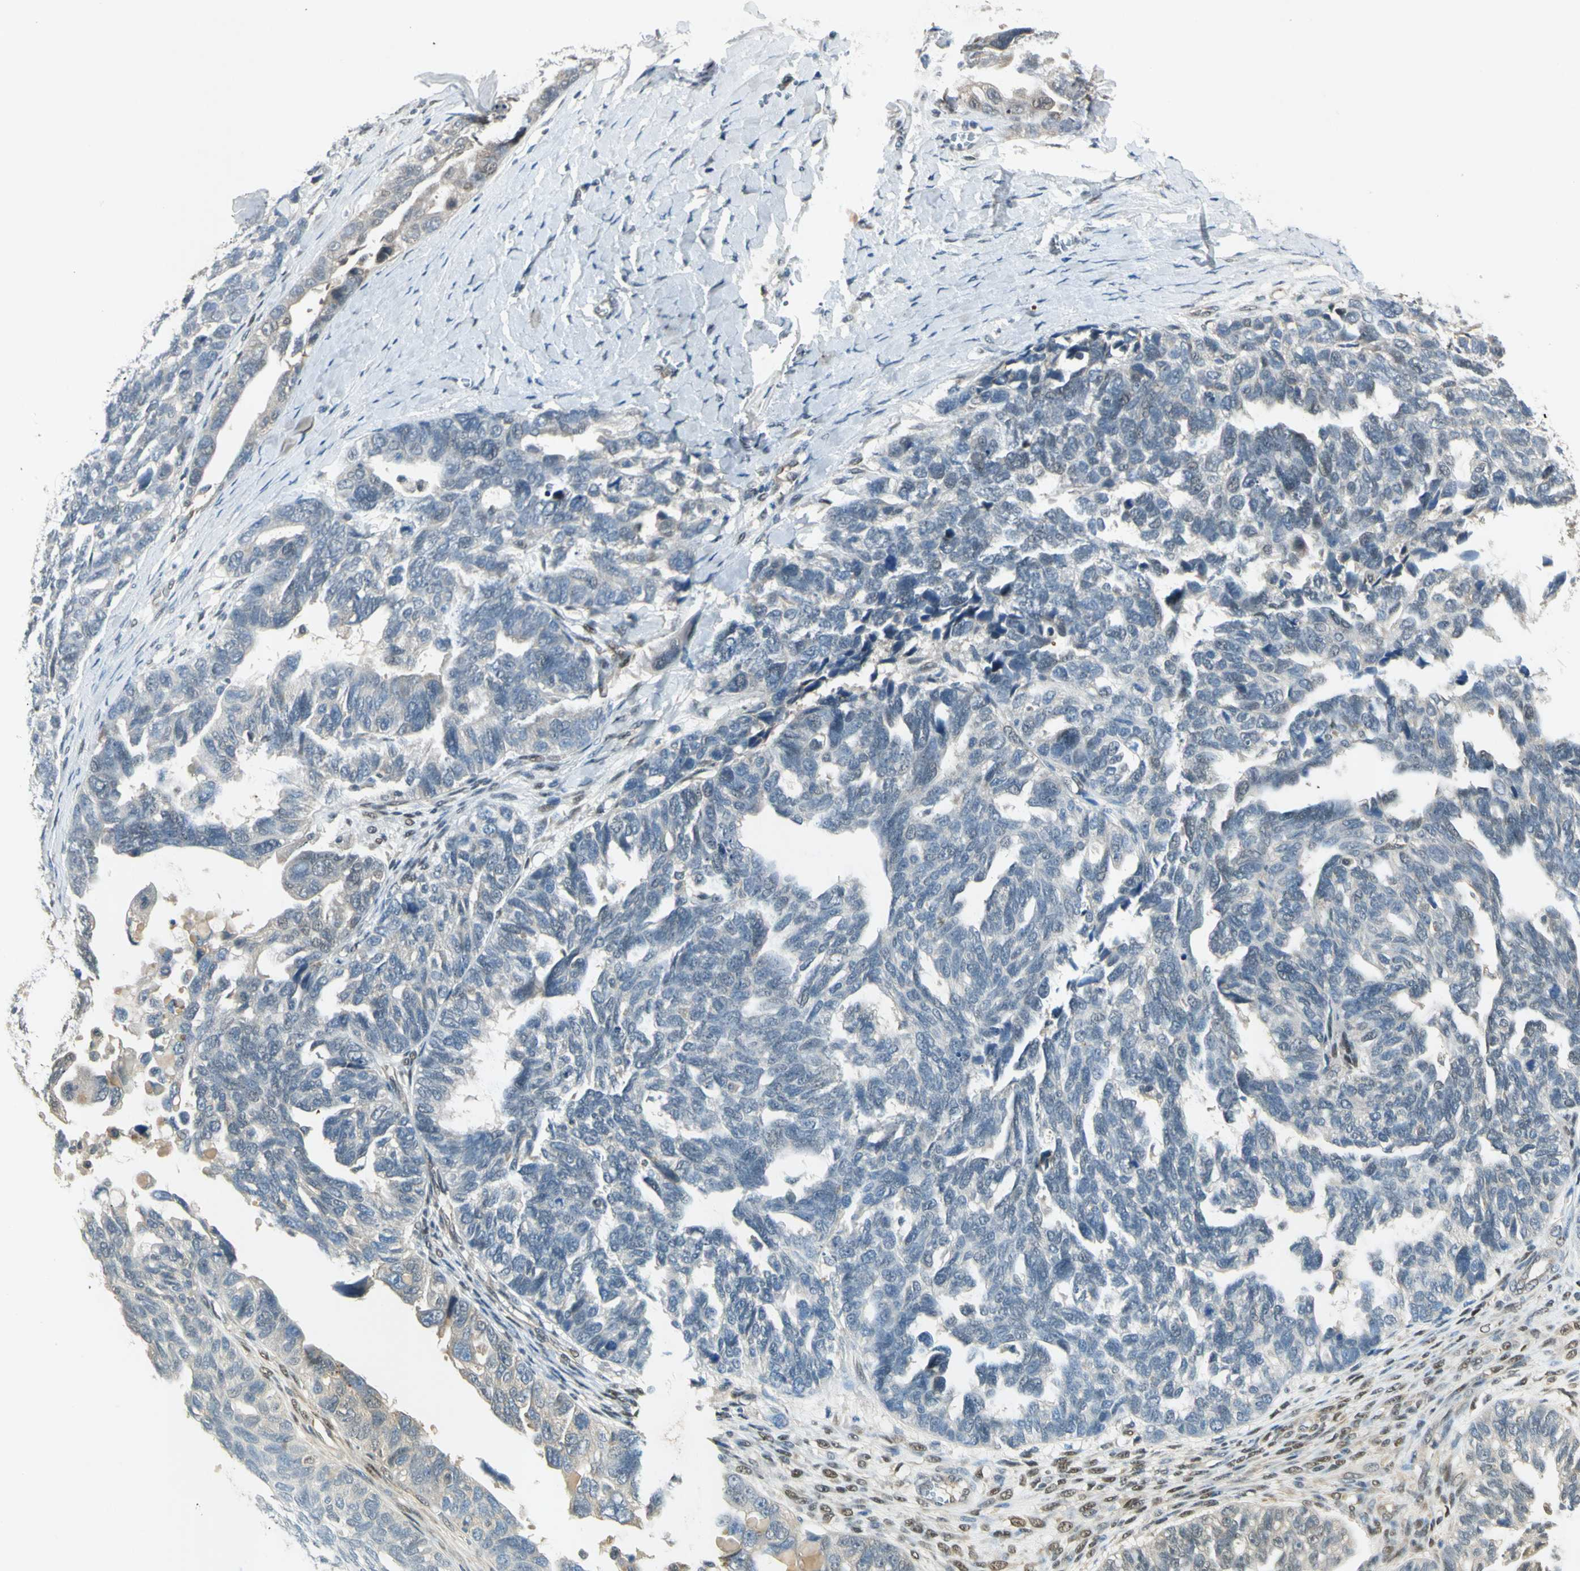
{"staining": {"intensity": "negative", "quantity": "none", "location": "none"}, "tissue": "ovarian cancer", "cell_type": "Tumor cells", "image_type": "cancer", "snomed": [{"axis": "morphology", "description": "Cystadenocarcinoma, serous, NOS"}, {"axis": "topography", "description": "Ovary"}], "caption": "The immunohistochemistry image has no significant positivity in tumor cells of ovarian cancer tissue.", "gene": "PSMD5", "patient": {"sex": "female", "age": 79}}